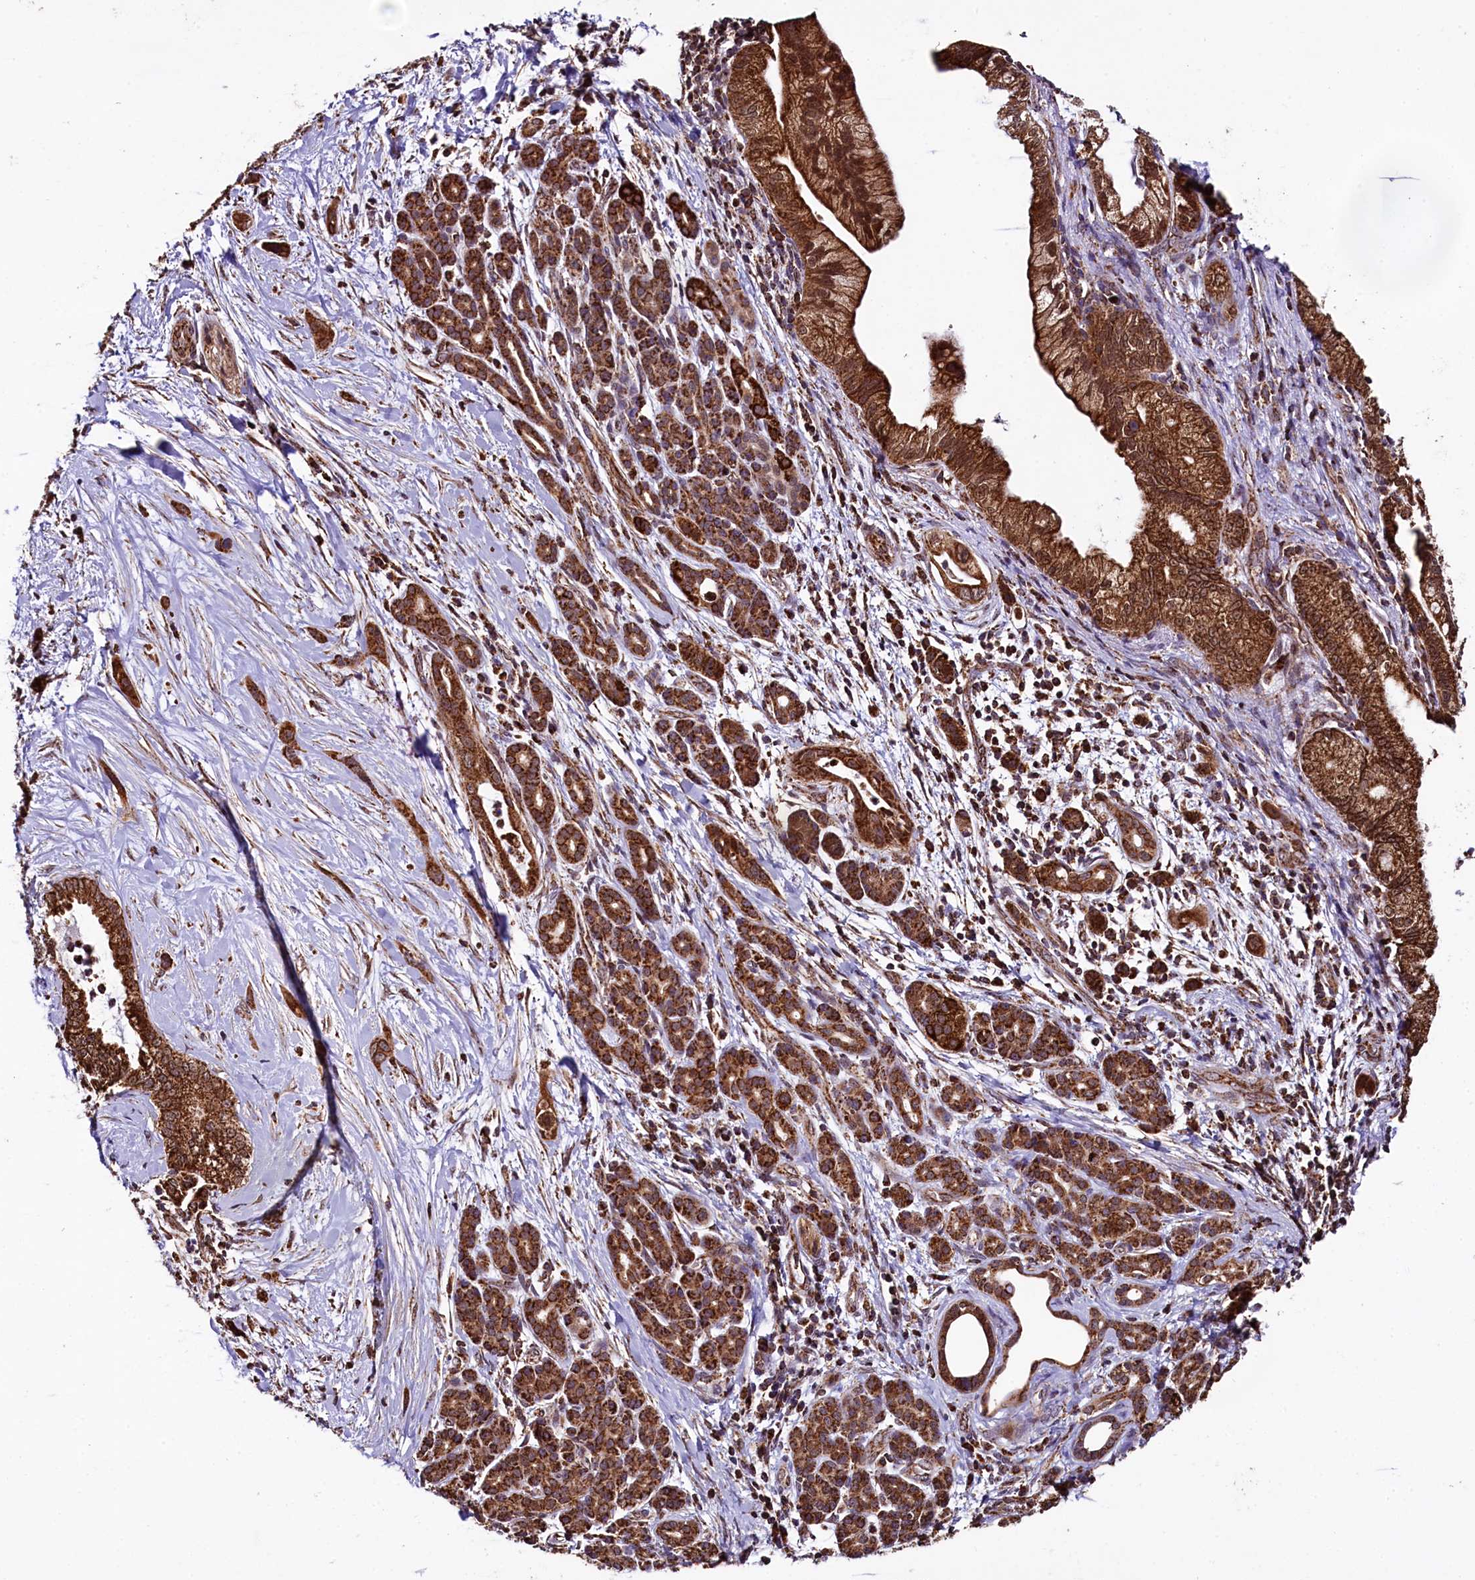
{"staining": {"intensity": "strong", "quantity": ">75%", "location": "cytoplasmic/membranous"}, "tissue": "pancreatic cancer", "cell_type": "Tumor cells", "image_type": "cancer", "snomed": [{"axis": "morphology", "description": "Adenocarcinoma, NOS"}, {"axis": "topography", "description": "Pancreas"}], "caption": "Adenocarcinoma (pancreatic) was stained to show a protein in brown. There is high levels of strong cytoplasmic/membranous positivity in approximately >75% of tumor cells. Using DAB (3,3'-diaminobenzidine) (brown) and hematoxylin (blue) stains, captured at high magnification using brightfield microscopy.", "gene": "KLC2", "patient": {"sex": "male", "age": 59}}